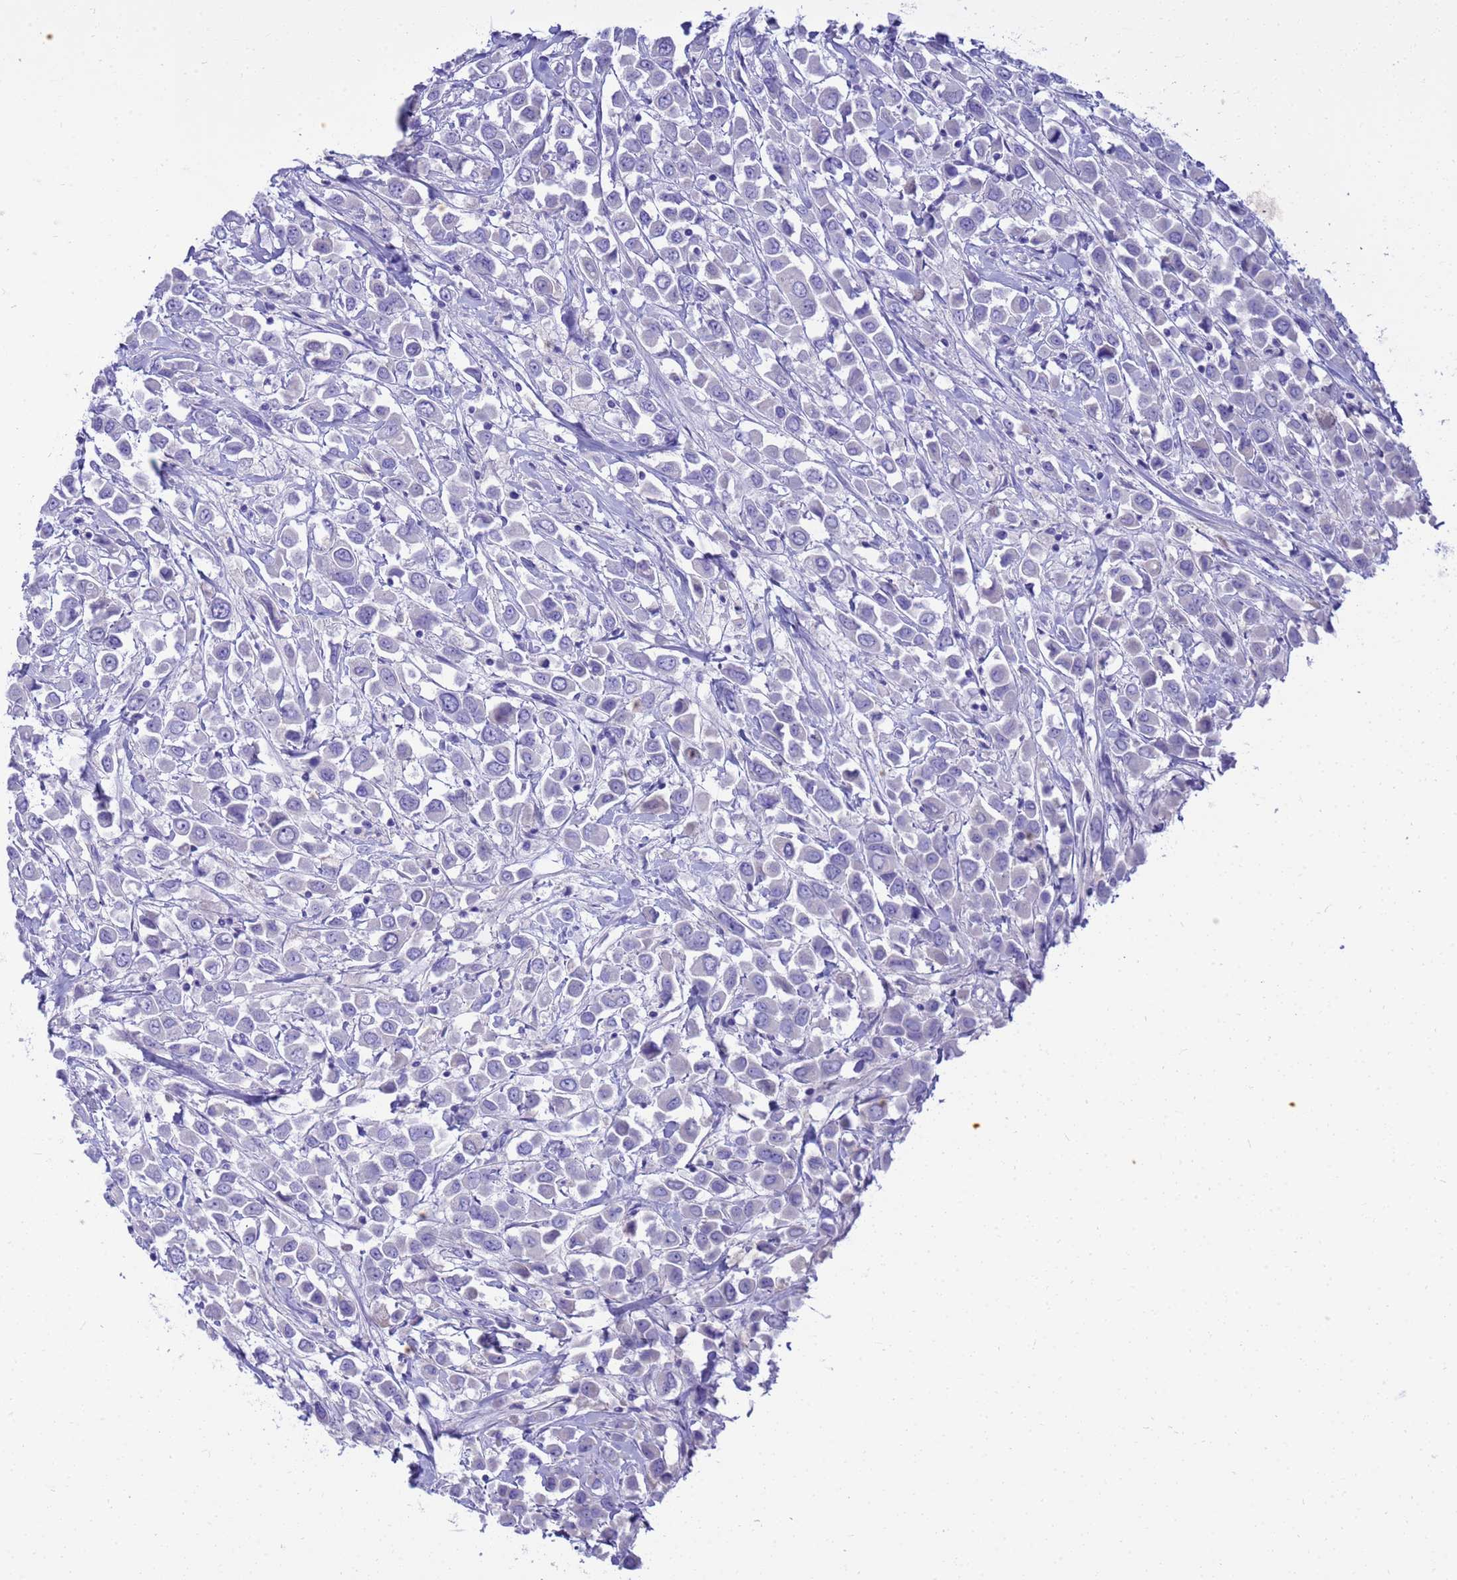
{"staining": {"intensity": "negative", "quantity": "none", "location": "none"}, "tissue": "breast cancer", "cell_type": "Tumor cells", "image_type": "cancer", "snomed": [{"axis": "morphology", "description": "Duct carcinoma"}, {"axis": "topography", "description": "Breast"}], "caption": "This is an IHC micrograph of human breast cancer. There is no expression in tumor cells.", "gene": "SYCN", "patient": {"sex": "female", "age": 61}}